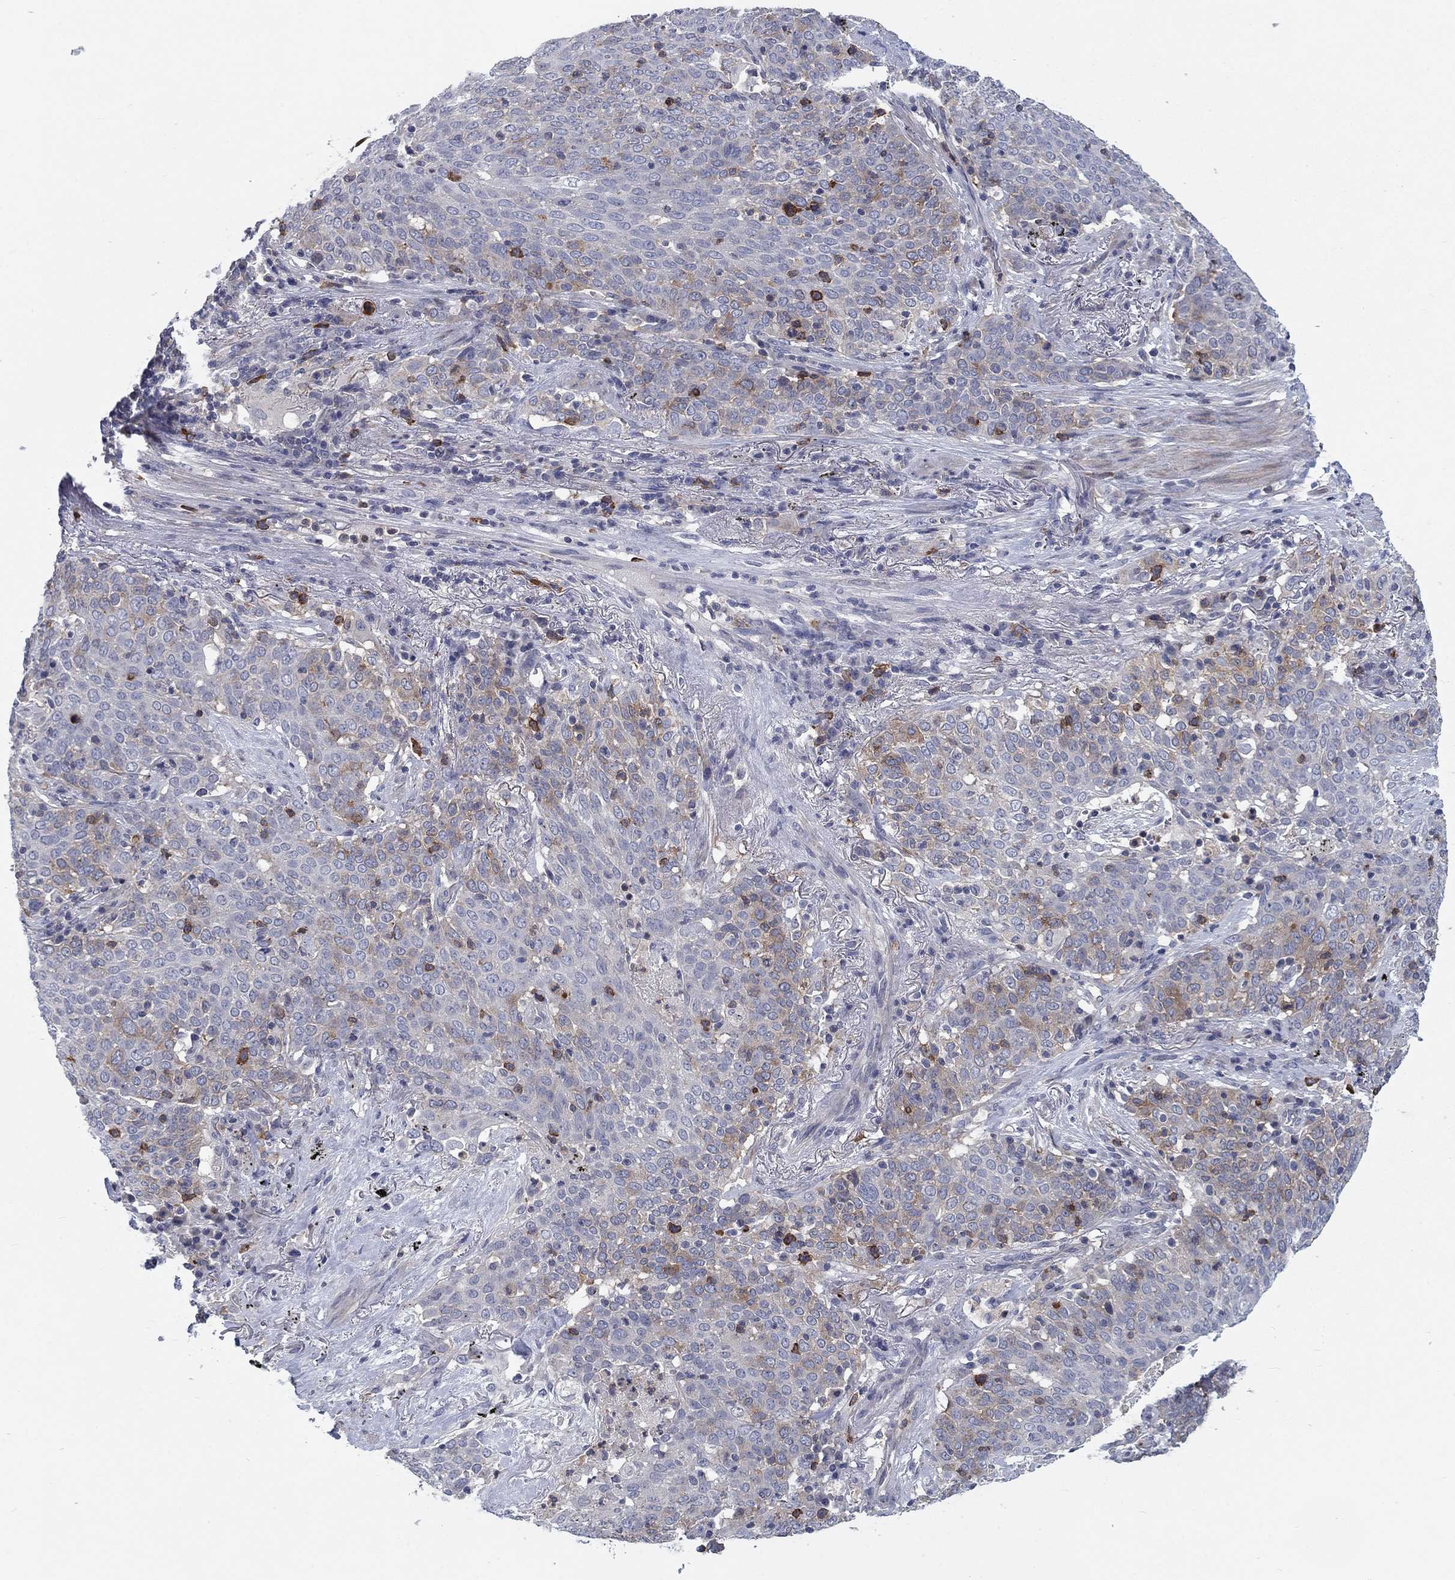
{"staining": {"intensity": "moderate", "quantity": "<25%", "location": "cytoplasmic/membranous"}, "tissue": "lung cancer", "cell_type": "Tumor cells", "image_type": "cancer", "snomed": [{"axis": "morphology", "description": "Squamous cell carcinoma, NOS"}, {"axis": "topography", "description": "Lung"}], "caption": "About <25% of tumor cells in human lung cancer (squamous cell carcinoma) demonstrate moderate cytoplasmic/membranous protein staining as visualized by brown immunohistochemical staining.", "gene": "KIF15", "patient": {"sex": "male", "age": 82}}